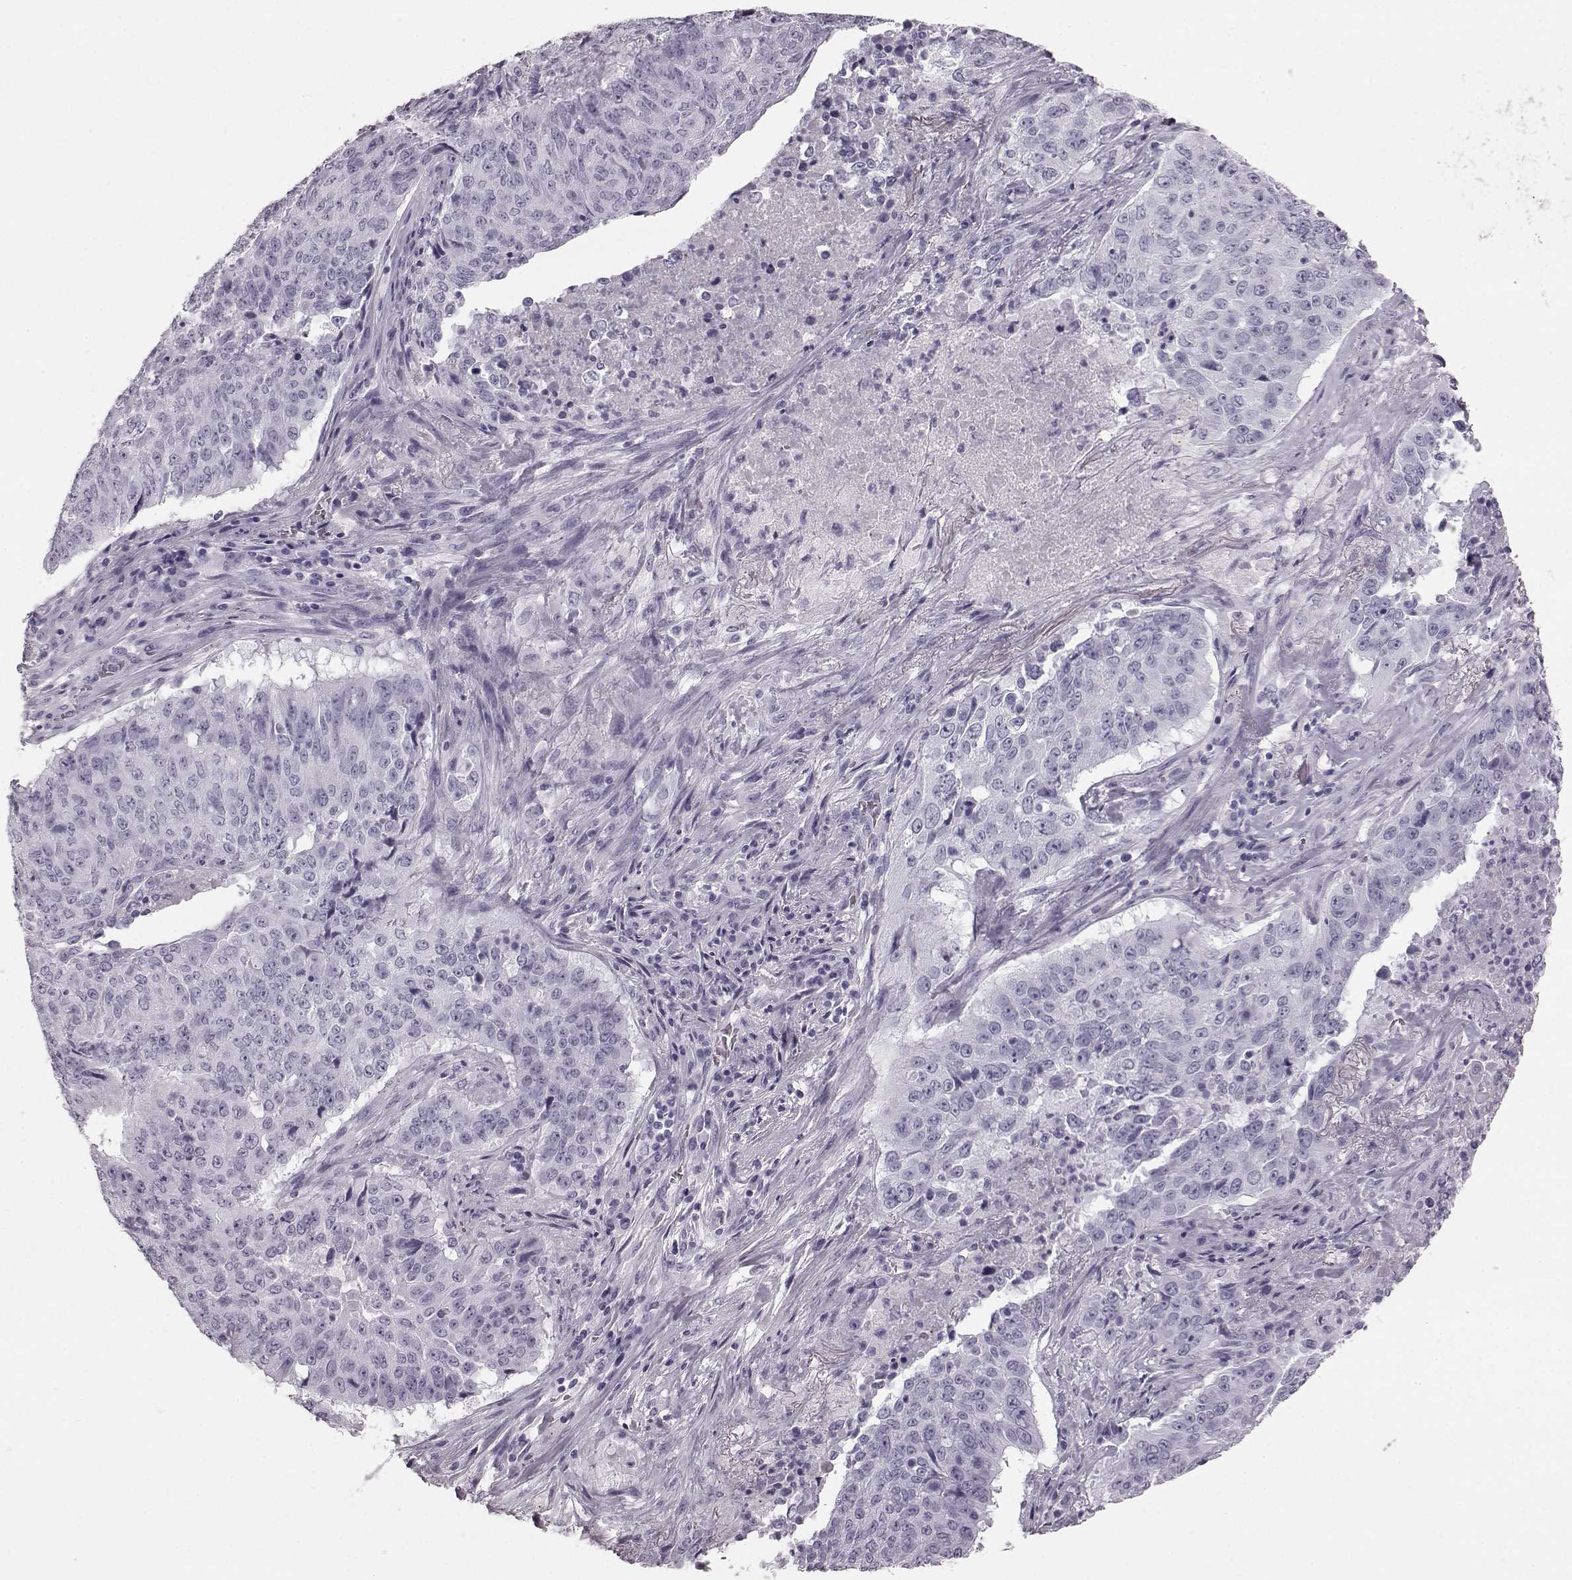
{"staining": {"intensity": "negative", "quantity": "none", "location": "none"}, "tissue": "lung cancer", "cell_type": "Tumor cells", "image_type": "cancer", "snomed": [{"axis": "morphology", "description": "Normal tissue, NOS"}, {"axis": "morphology", "description": "Squamous cell carcinoma, NOS"}, {"axis": "topography", "description": "Bronchus"}, {"axis": "topography", "description": "Lung"}], "caption": "Immunohistochemical staining of lung cancer (squamous cell carcinoma) reveals no significant positivity in tumor cells. (DAB (3,3'-diaminobenzidine) immunohistochemistry (IHC) with hematoxylin counter stain).", "gene": "TCHHL1", "patient": {"sex": "male", "age": 64}}